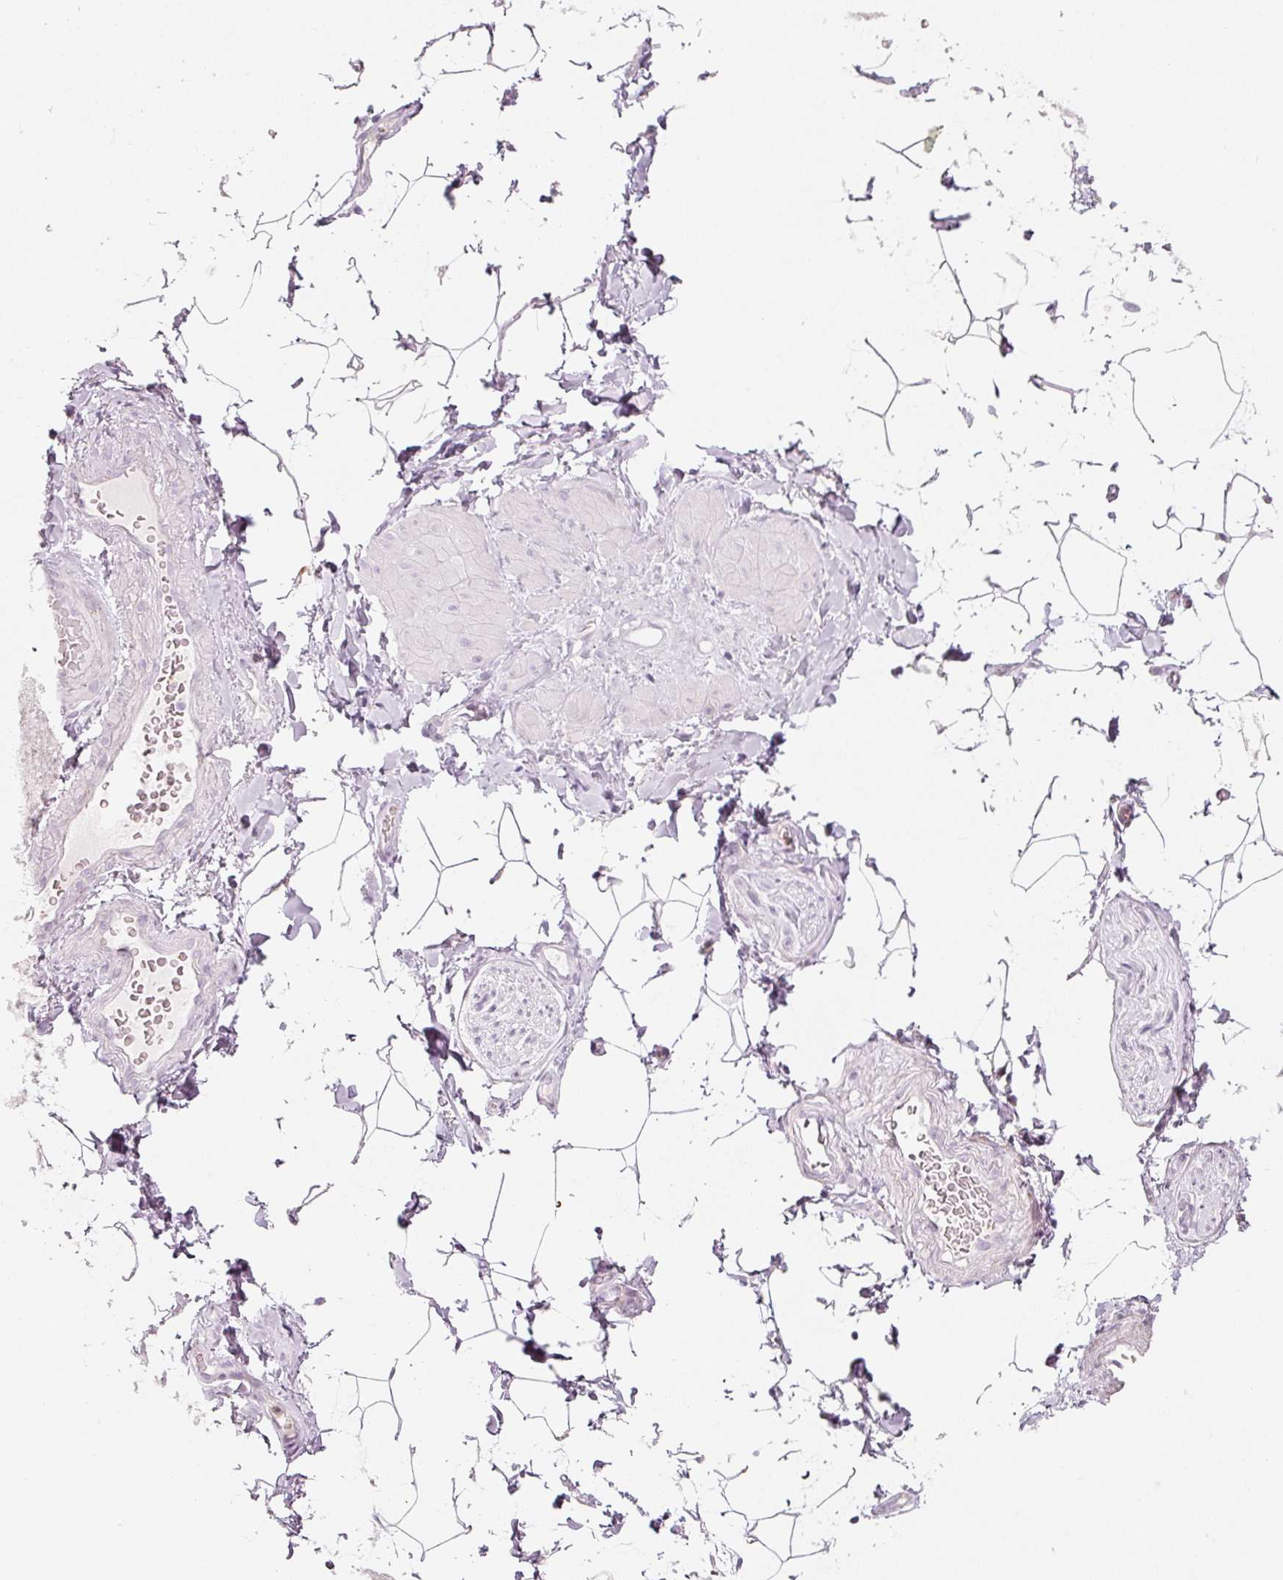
{"staining": {"intensity": "negative", "quantity": "none", "location": "none"}, "tissue": "adipose tissue", "cell_type": "Adipocytes", "image_type": "normal", "snomed": [{"axis": "morphology", "description": "Normal tissue, NOS"}, {"axis": "topography", "description": "Vascular tissue"}, {"axis": "topography", "description": "Peripheral nerve tissue"}], "caption": "An IHC photomicrograph of normal adipose tissue is shown. There is no staining in adipocytes of adipose tissue. (DAB (3,3'-diaminobenzidine) immunohistochemistry, high magnification).", "gene": "LECT2", "patient": {"sex": "male", "age": 41}}